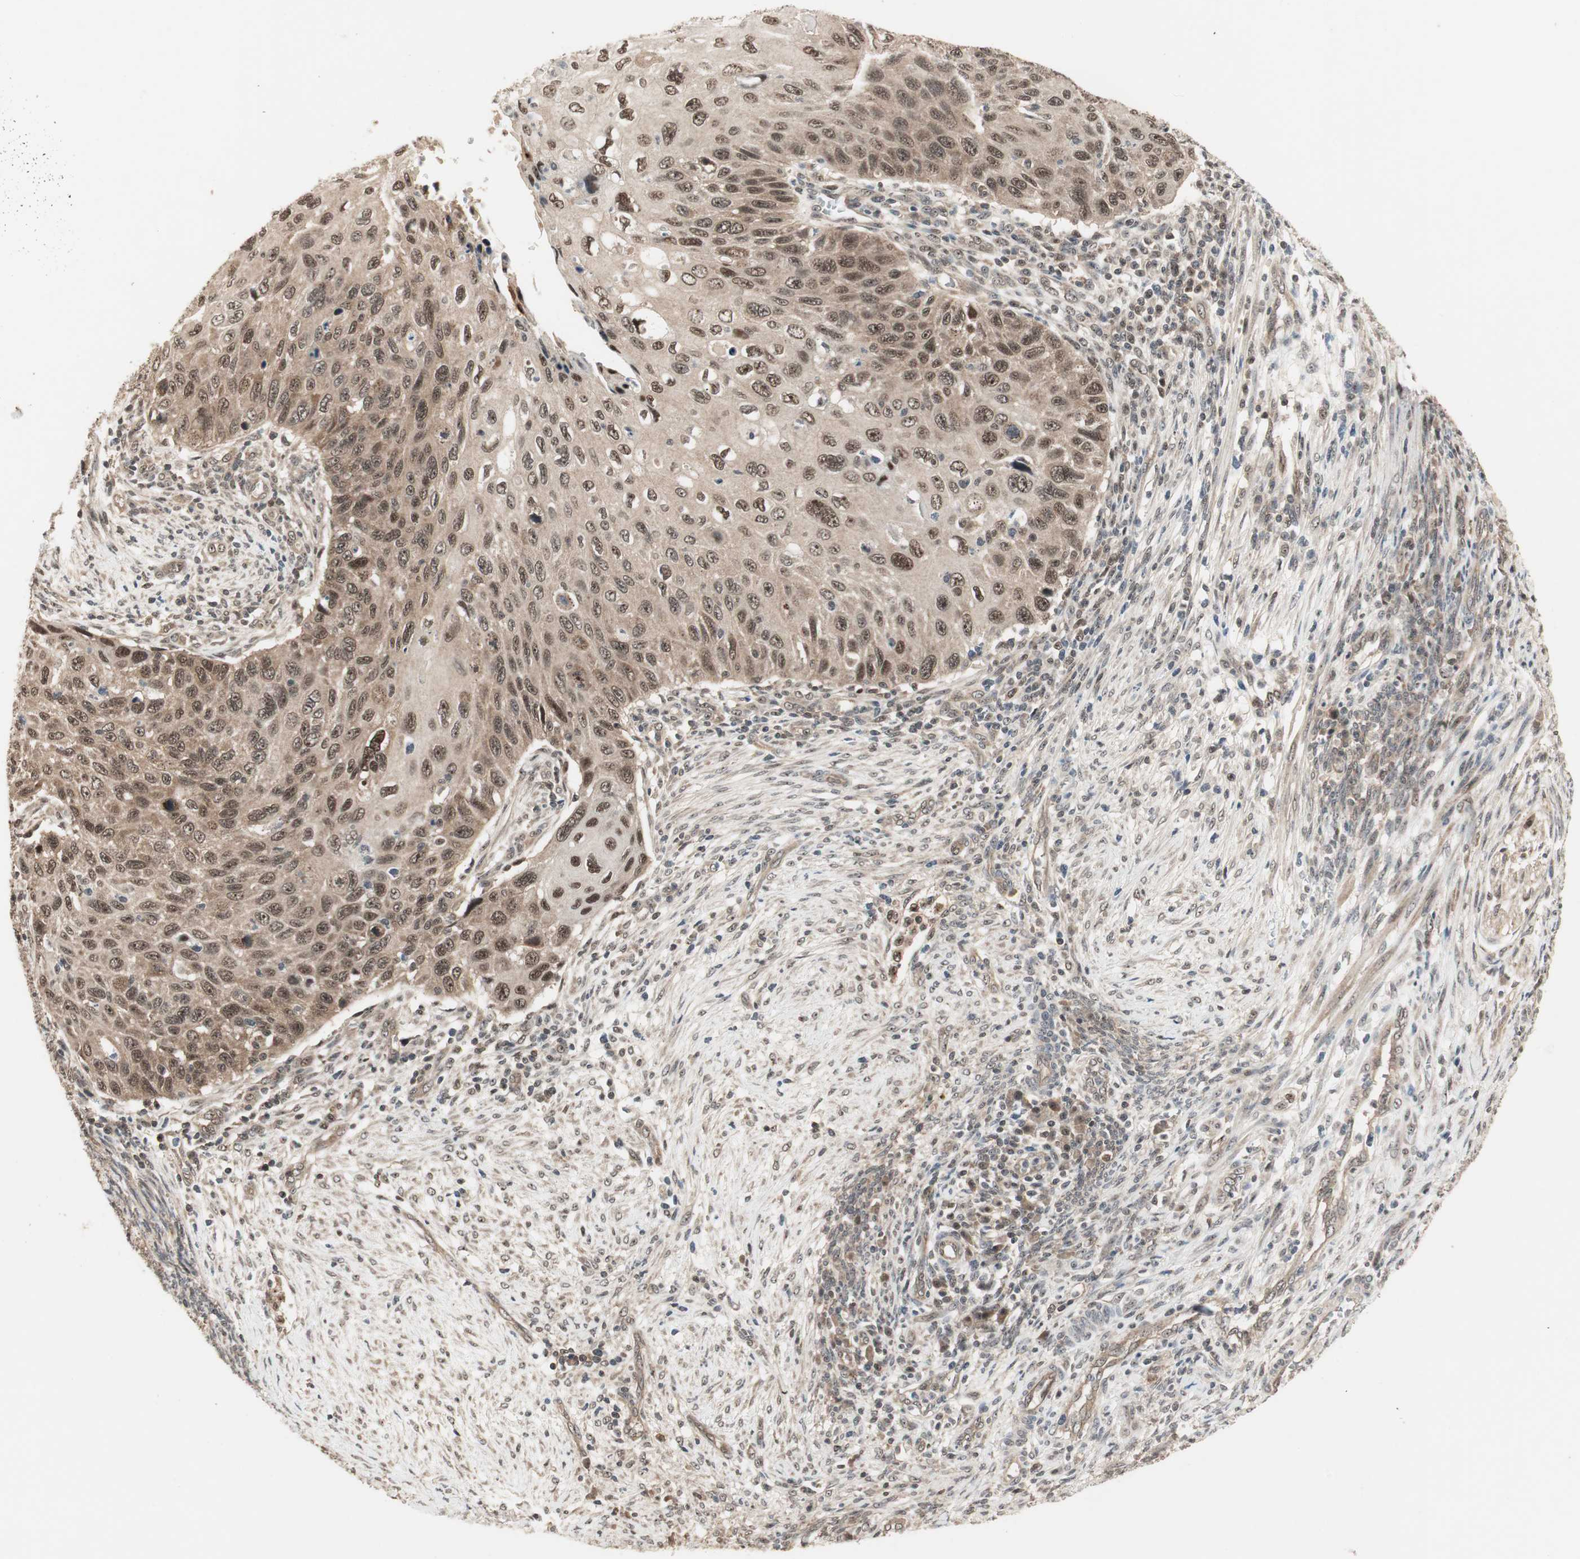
{"staining": {"intensity": "moderate", "quantity": ">75%", "location": "cytoplasmic/membranous,nuclear"}, "tissue": "cervical cancer", "cell_type": "Tumor cells", "image_type": "cancer", "snomed": [{"axis": "morphology", "description": "Squamous cell carcinoma, NOS"}, {"axis": "topography", "description": "Cervix"}], "caption": "Immunohistochemistry (IHC) (DAB (3,3'-diaminobenzidine)) staining of human squamous cell carcinoma (cervical) exhibits moderate cytoplasmic/membranous and nuclear protein expression in approximately >75% of tumor cells. The protein of interest is stained brown, and the nuclei are stained in blue (DAB IHC with brightfield microscopy, high magnification).", "gene": "CSNK2B", "patient": {"sex": "female", "age": 70}}